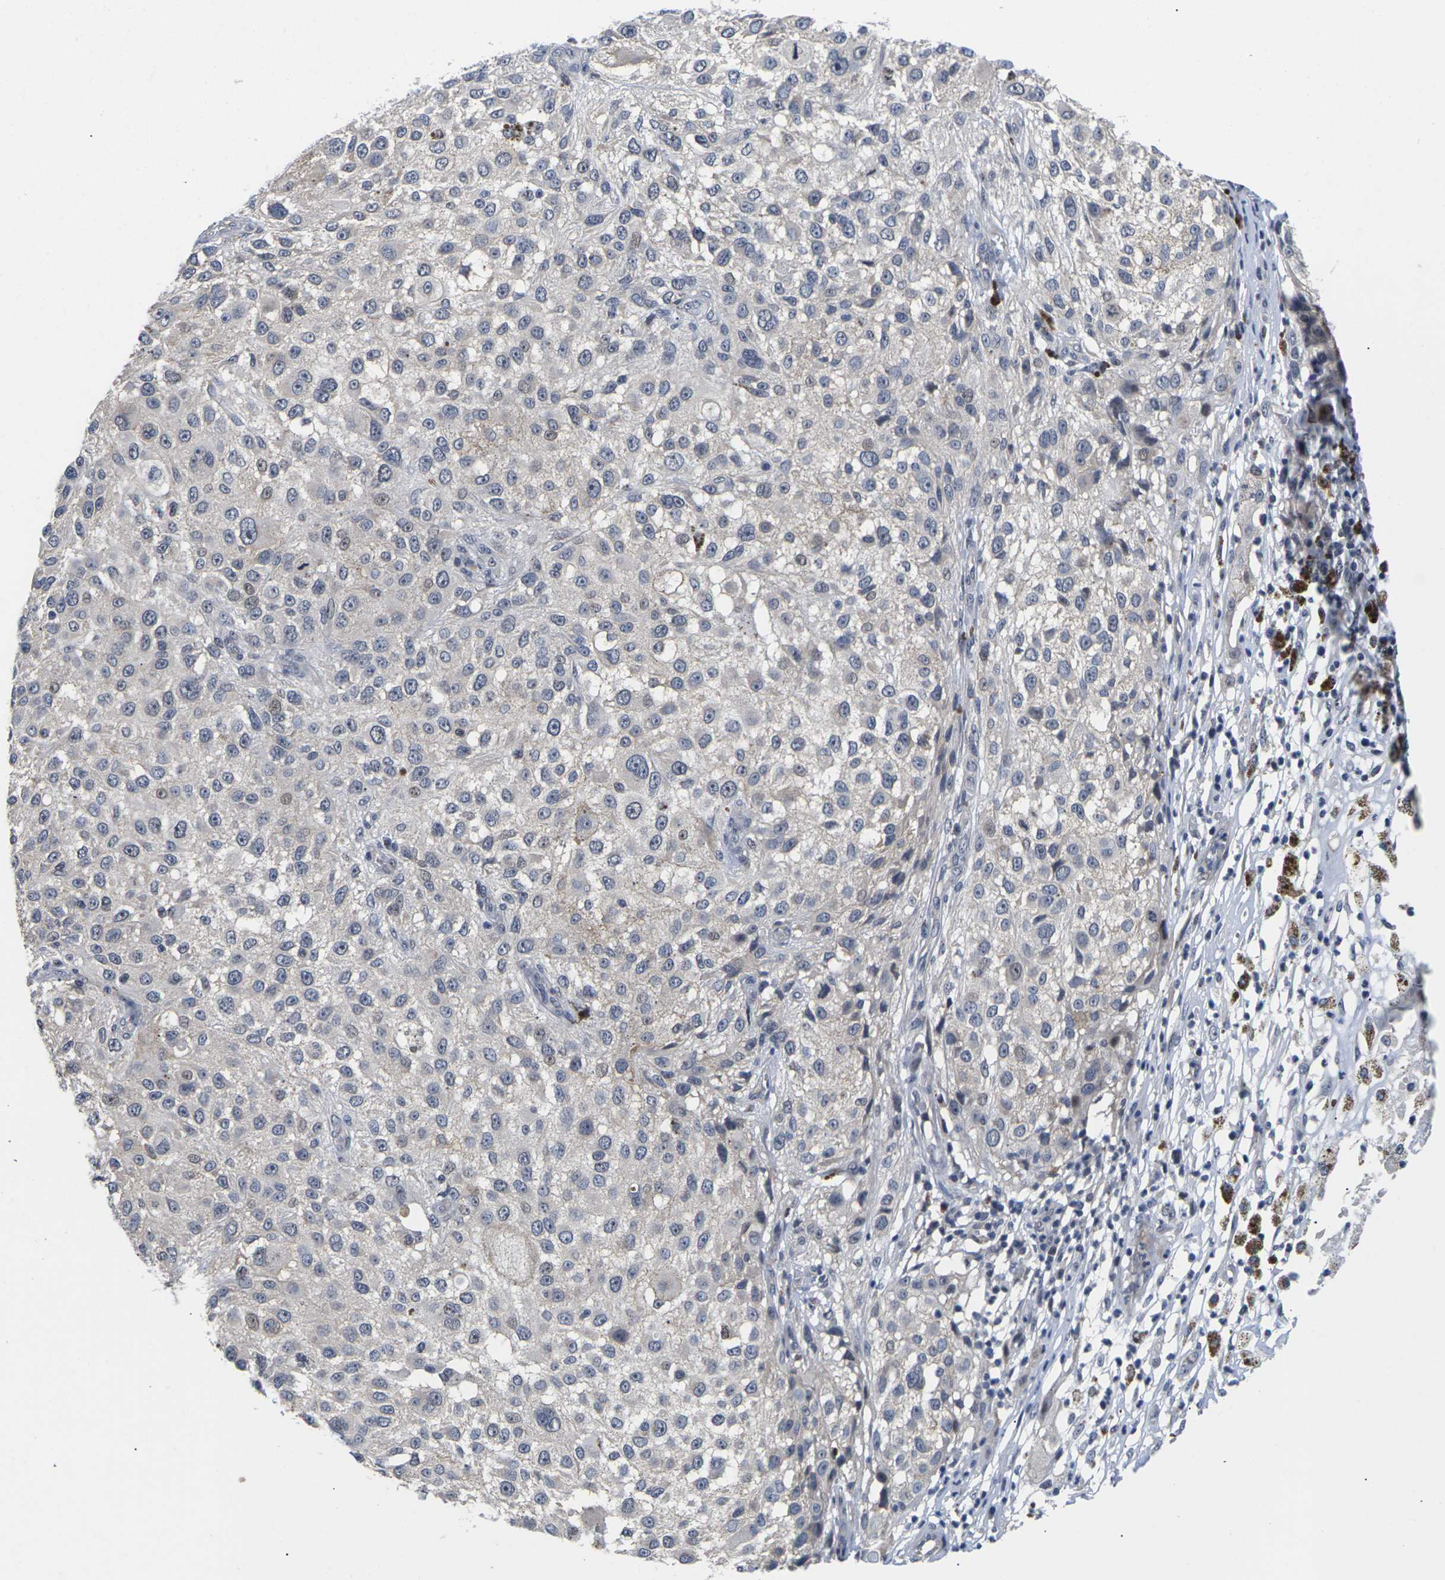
{"staining": {"intensity": "weak", "quantity": "<25%", "location": "nuclear"}, "tissue": "melanoma", "cell_type": "Tumor cells", "image_type": "cancer", "snomed": [{"axis": "morphology", "description": "Necrosis, NOS"}, {"axis": "morphology", "description": "Malignant melanoma, NOS"}, {"axis": "topography", "description": "Skin"}], "caption": "A micrograph of human malignant melanoma is negative for staining in tumor cells. (DAB immunohistochemistry (IHC) visualized using brightfield microscopy, high magnification).", "gene": "ST6GAL2", "patient": {"sex": "female", "age": 87}}